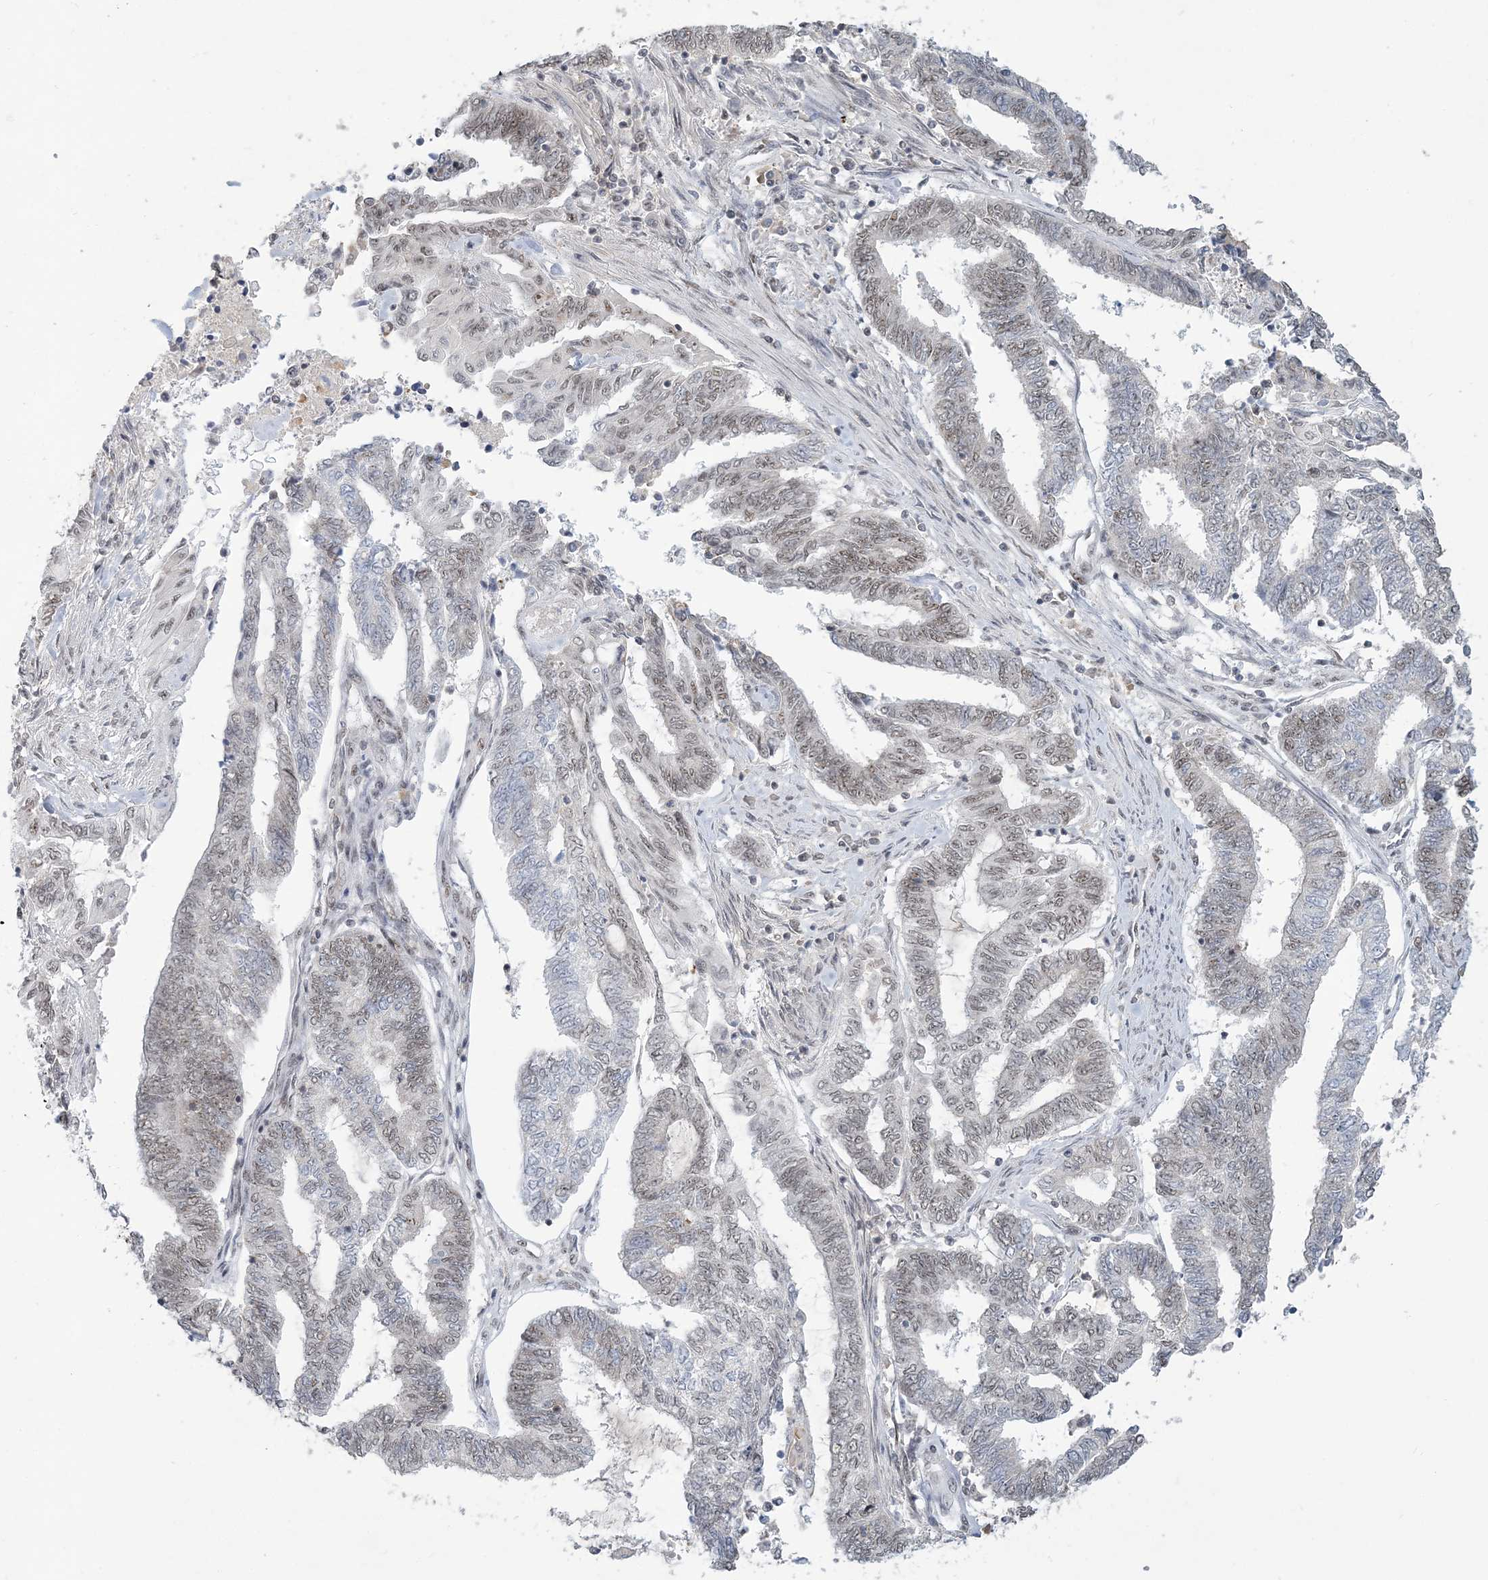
{"staining": {"intensity": "weak", "quantity": "25%-75%", "location": "nuclear"}, "tissue": "endometrial cancer", "cell_type": "Tumor cells", "image_type": "cancer", "snomed": [{"axis": "morphology", "description": "Adenocarcinoma, NOS"}, {"axis": "topography", "description": "Uterus"}, {"axis": "topography", "description": "Endometrium"}], "caption": "Protein expression analysis of human endometrial cancer (adenocarcinoma) reveals weak nuclear expression in about 25%-75% of tumor cells.", "gene": "PLRG1", "patient": {"sex": "female", "age": 70}}